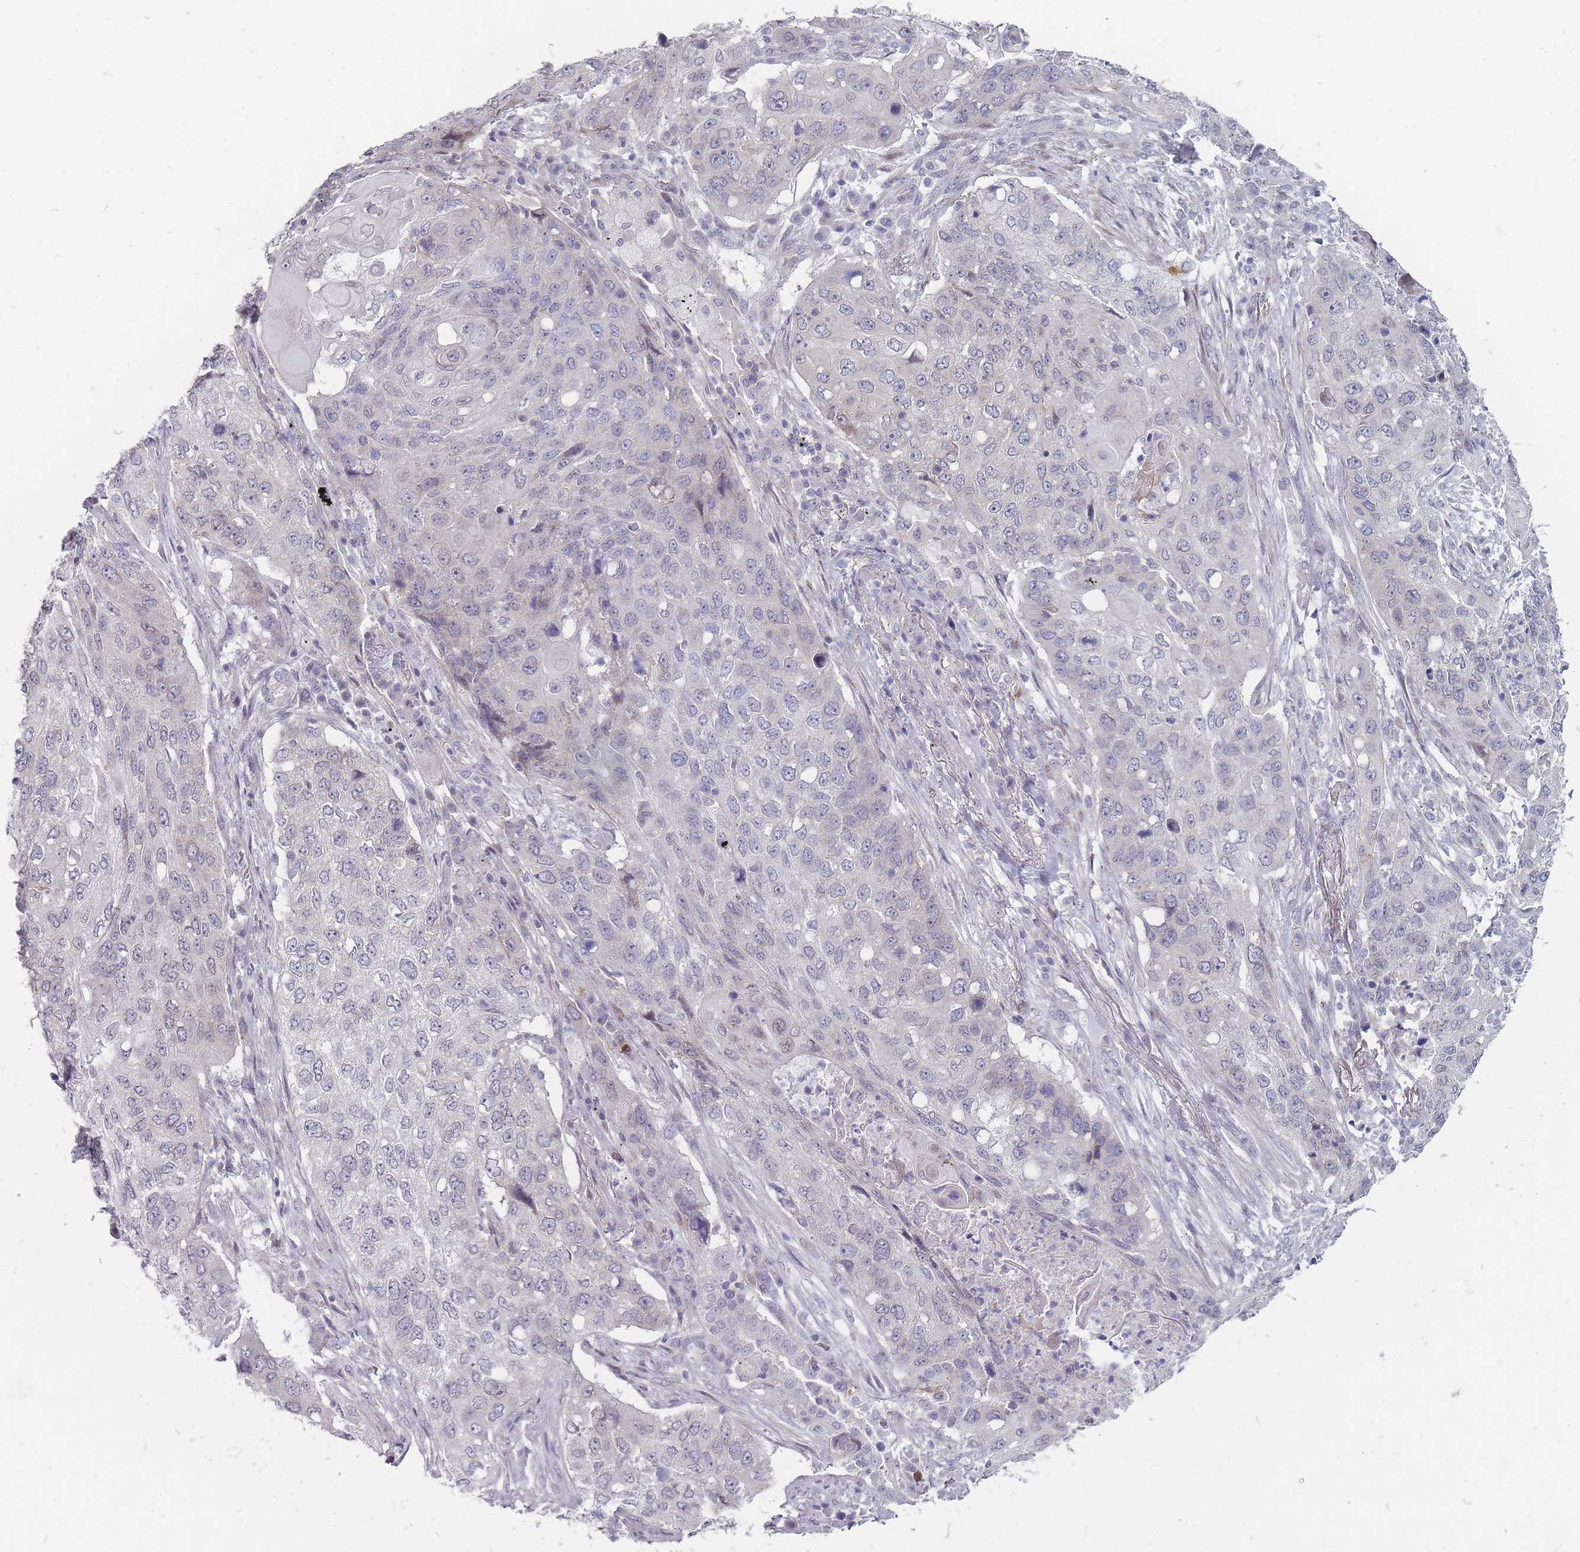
{"staining": {"intensity": "negative", "quantity": "none", "location": "none"}, "tissue": "lung cancer", "cell_type": "Tumor cells", "image_type": "cancer", "snomed": [{"axis": "morphology", "description": "Squamous cell carcinoma, NOS"}, {"axis": "topography", "description": "Lung"}], "caption": "Squamous cell carcinoma (lung) was stained to show a protein in brown. There is no significant expression in tumor cells.", "gene": "PCDH12", "patient": {"sex": "female", "age": 63}}